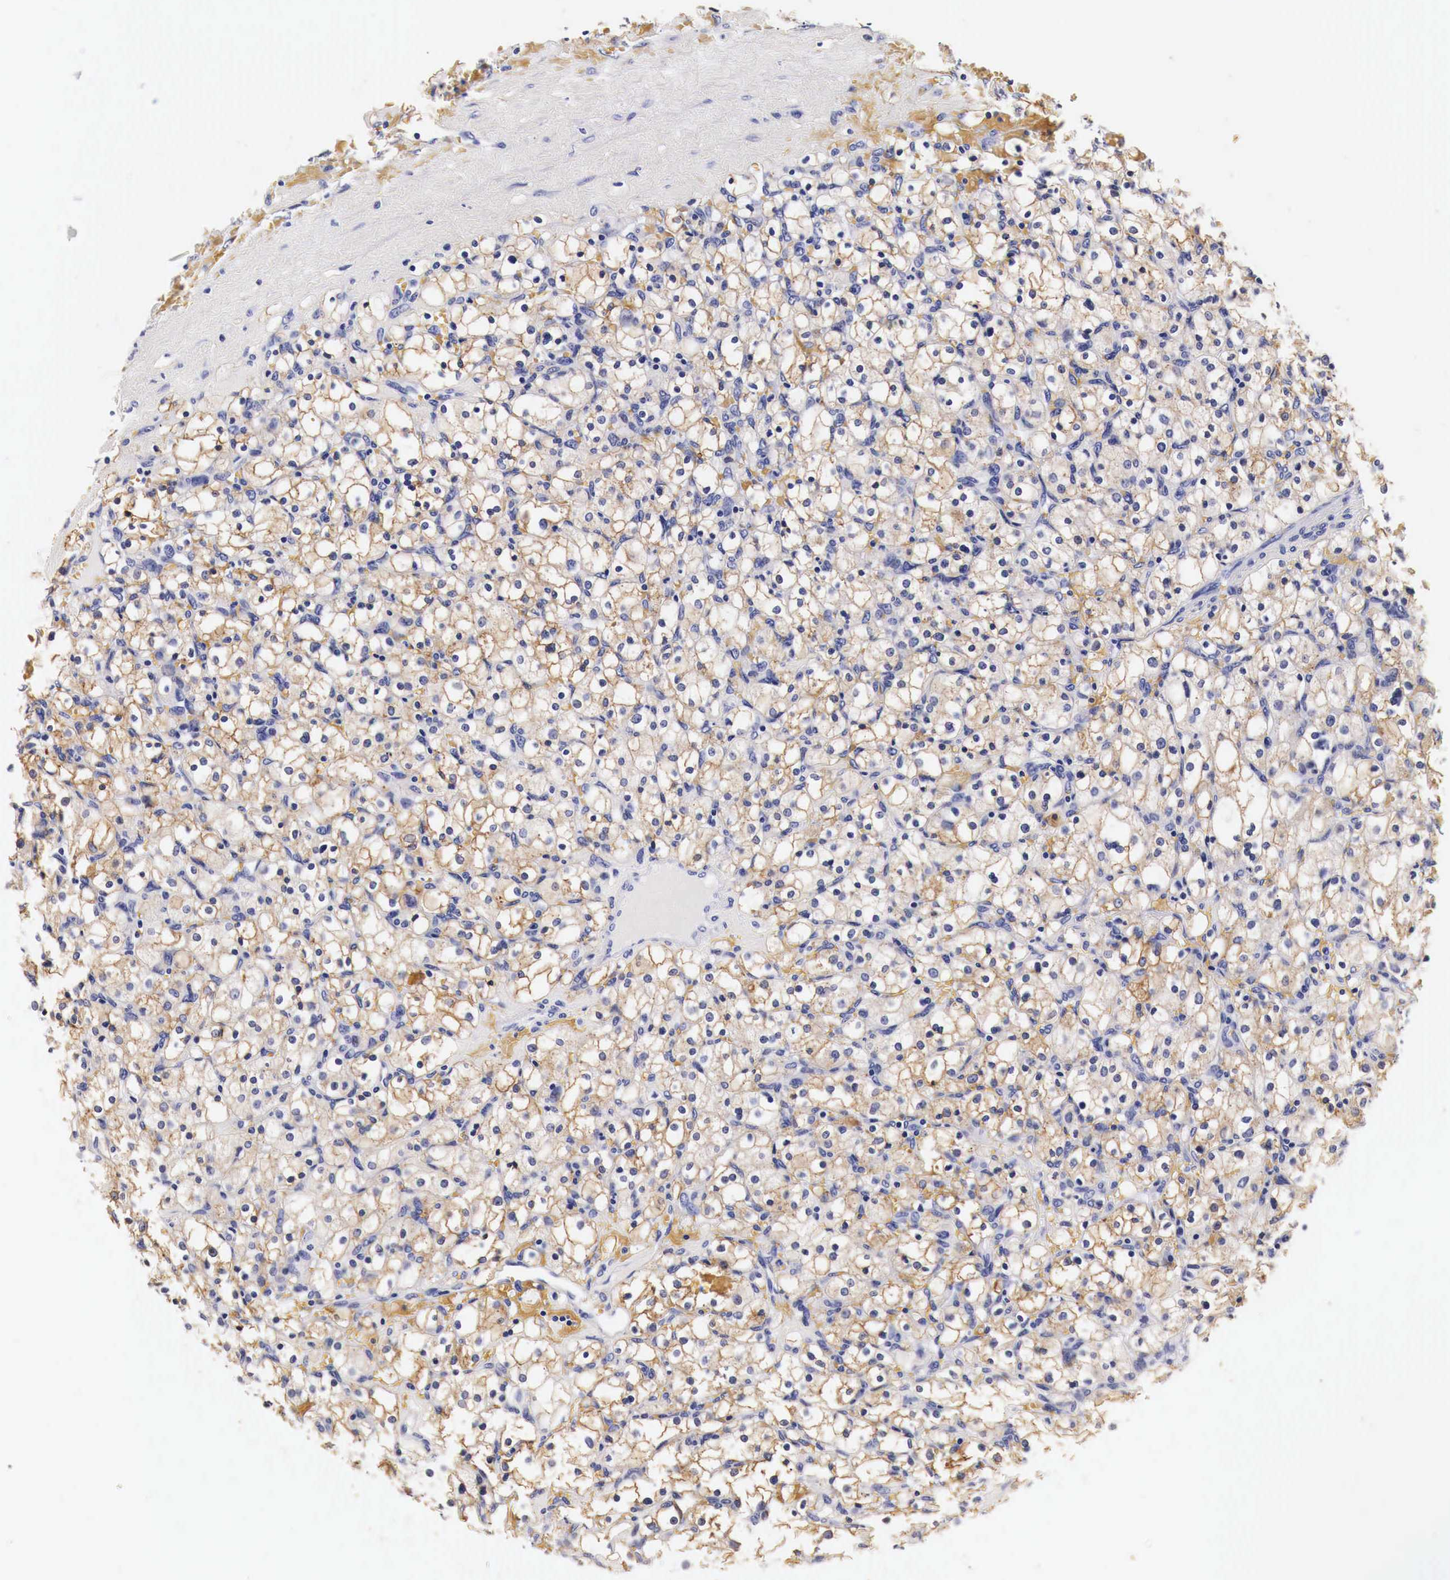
{"staining": {"intensity": "moderate", "quantity": ">75%", "location": "cytoplasmic/membranous"}, "tissue": "renal cancer", "cell_type": "Tumor cells", "image_type": "cancer", "snomed": [{"axis": "morphology", "description": "Adenocarcinoma, NOS"}, {"axis": "topography", "description": "Kidney"}], "caption": "Approximately >75% of tumor cells in human adenocarcinoma (renal) display moderate cytoplasmic/membranous protein staining as visualized by brown immunohistochemical staining.", "gene": "EGFR", "patient": {"sex": "female", "age": 83}}